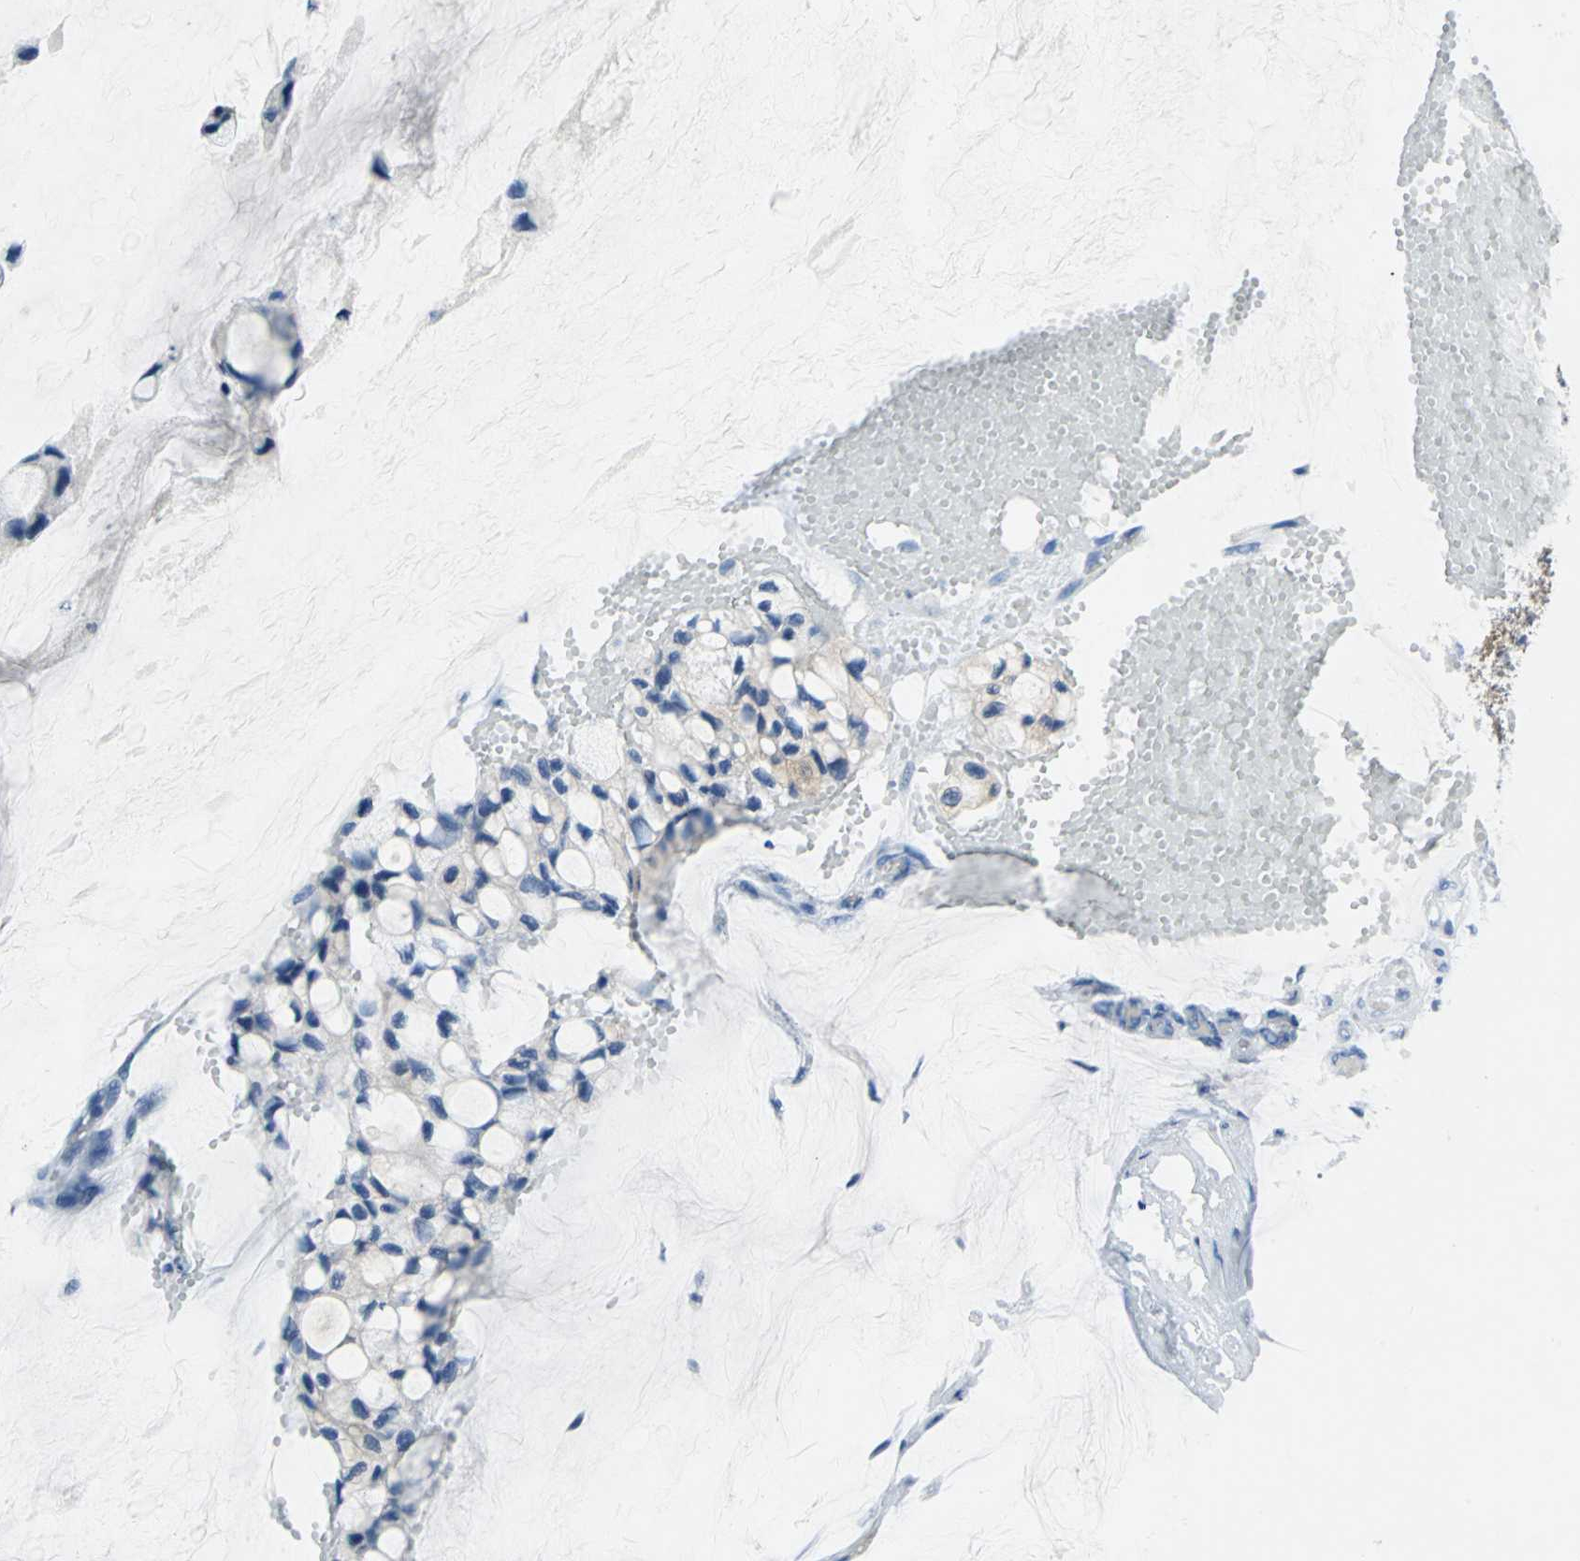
{"staining": {"intensity": "negative", "quantity": "none", "location": "none"}, "tissue": "ovarian cancer", "cell_type": "Tumor cells", "image_type": "cancer", "snomed": [{"axis": "morphology", "description": "Cystadenocarcinoma, mucinous, NOS"}, {"axis": "topography", "description": "Ovary"}], "caption": "An IHC micrograph of mucinous cystadenocarcinoma (ovarian) is shown. There is no staining in tumor cells of mucinous cystadenocarcinoma (ovarian). (DAB immunohistochemistry (IHC), high magnification).", "gene": "SFN", "patient": {"sex": "female", "age": 39}}